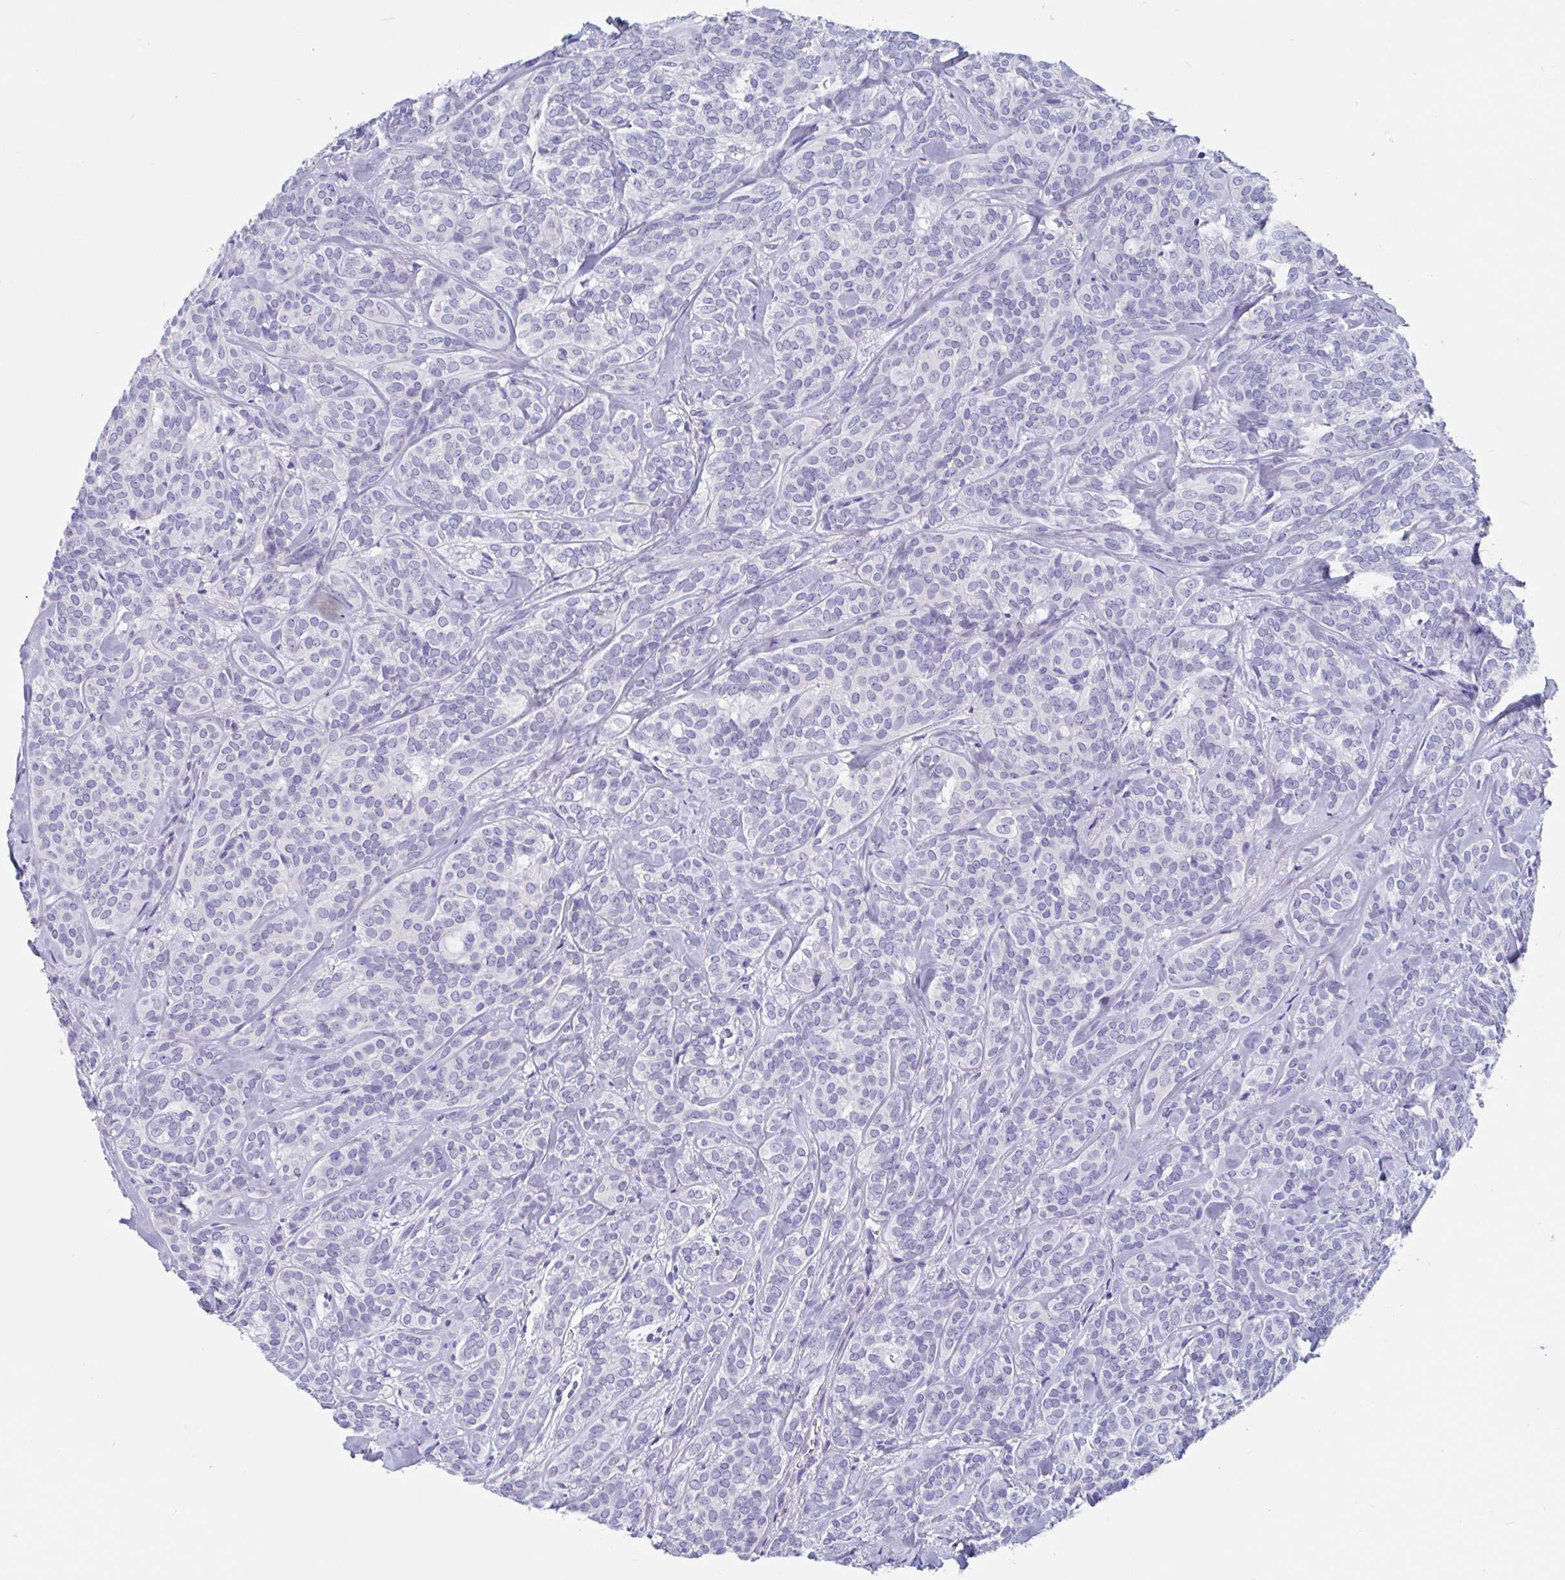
{"staining": {"intensity": "negative", "quantity": "none", "location": "none"}, "tissue": "head and neck cancer", "cell_type": "Tumor cells", "image_type": "cancer", "snomed": [{"axis": "morphology", "description": "Adenocarcinoma, NOS"}, {"axis": "topography", "description": "Head-Neck"}], "caption": "High power microscopy histopathology image of an immunohistochemistry (IHC) histopathology image of head and neck adenocarcinoma, revealing no significant staining in tumor cells.", "gene": "ZNHIT2", "patient": {"sex": "female", "age": 57}}